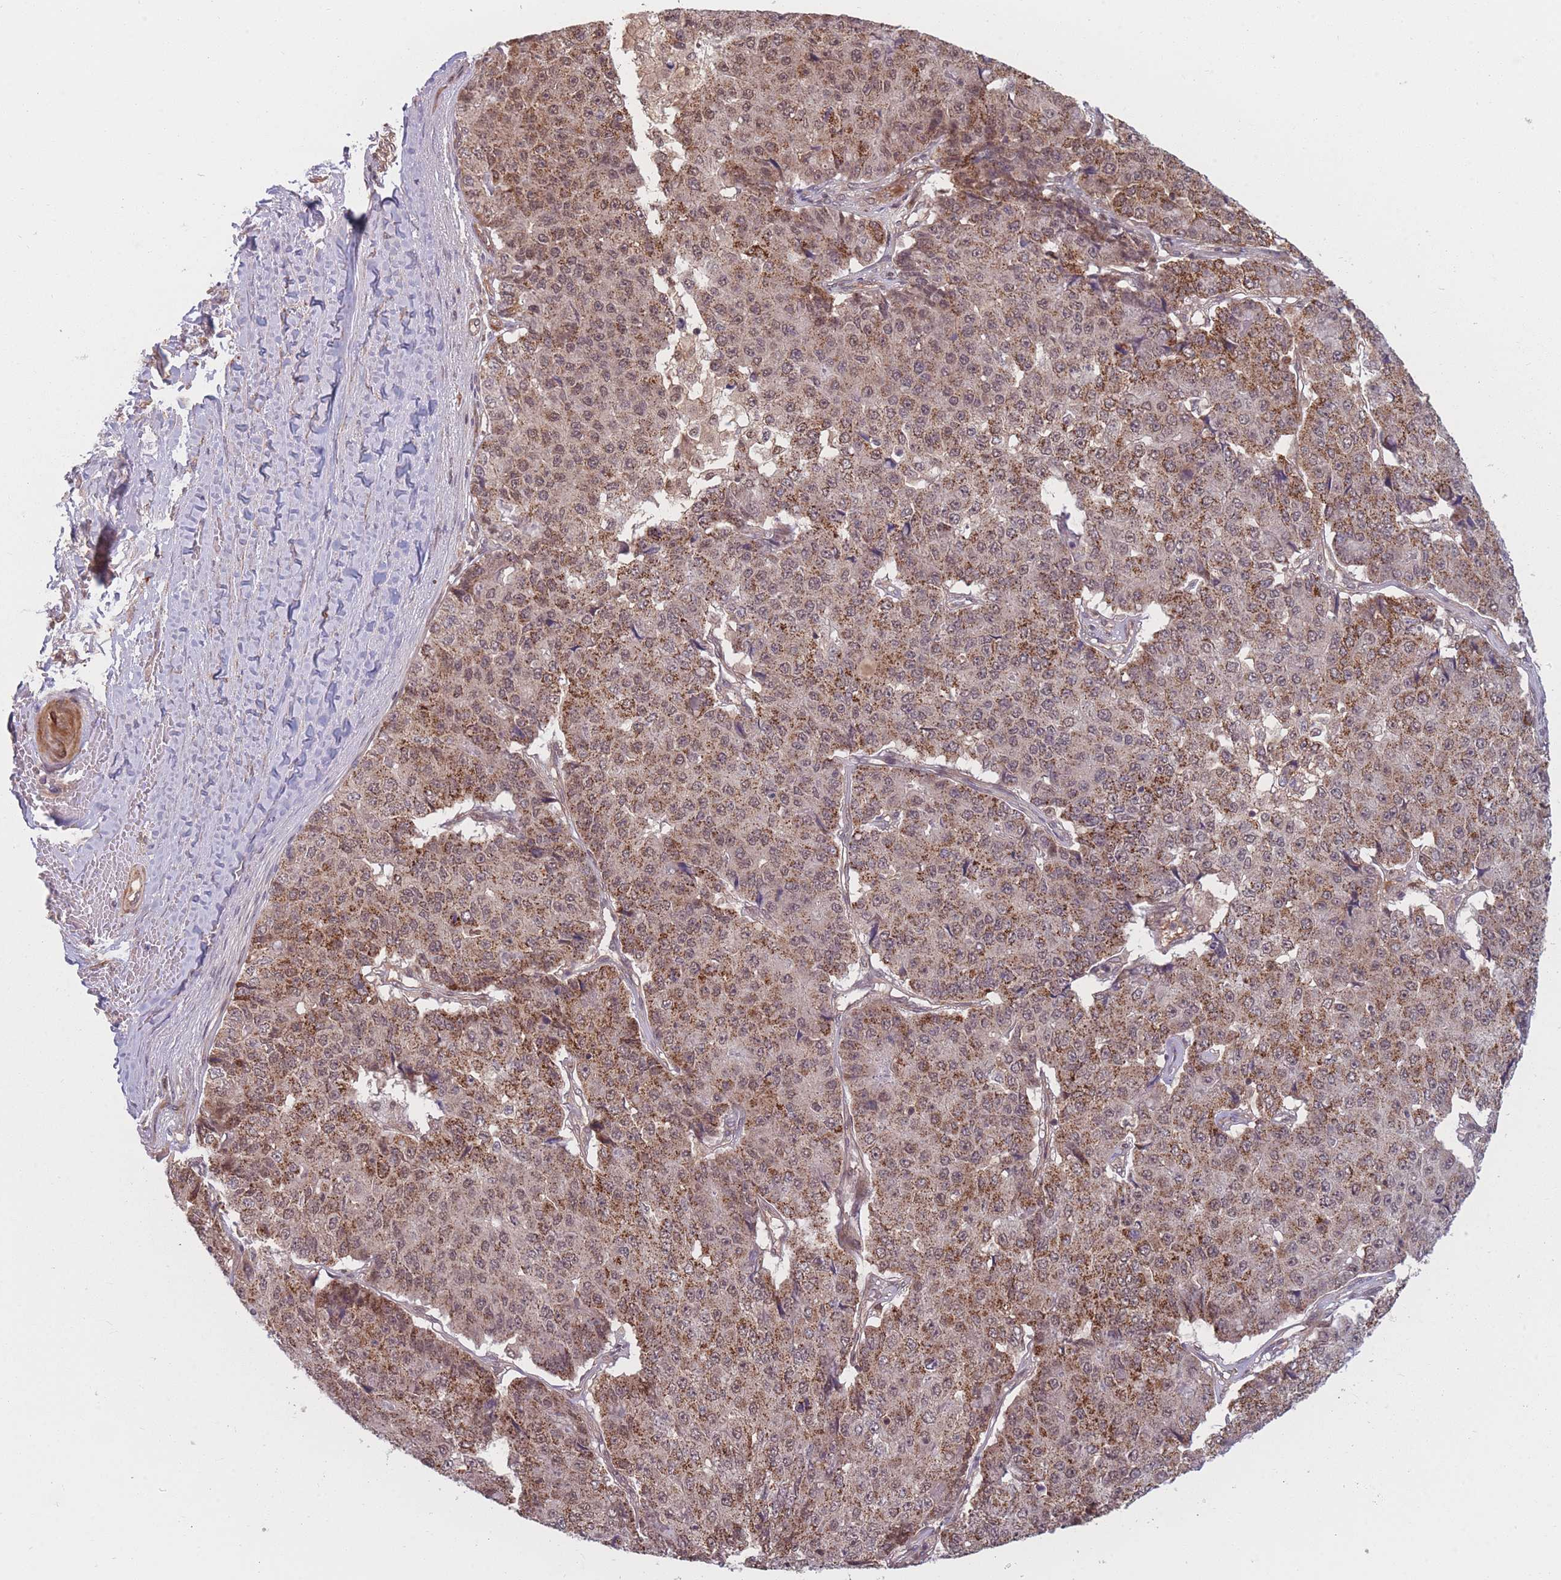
{"staining": {"intensity": "strong", "quantity": ">75%", "location": "cytoplasmic/membranous"}, "tissue": "pancreatic cancer", "cell_type": "Tumor cells", "image_type": "cancer", "snomed": [{"axis": "morphology", "description": "Adenocarcinoma, NOS"}, {"axis": "topography", "description": "Pancreas"}], "caption": "Human pancreatic adenocarcinoma stained with a brown dye demonstrates strong cytoplasmic/membranous positive positivity in approximately >75% of tumor cells.", "gene": "FAM153A", "patient": {"sex": "male", "age": 50}}